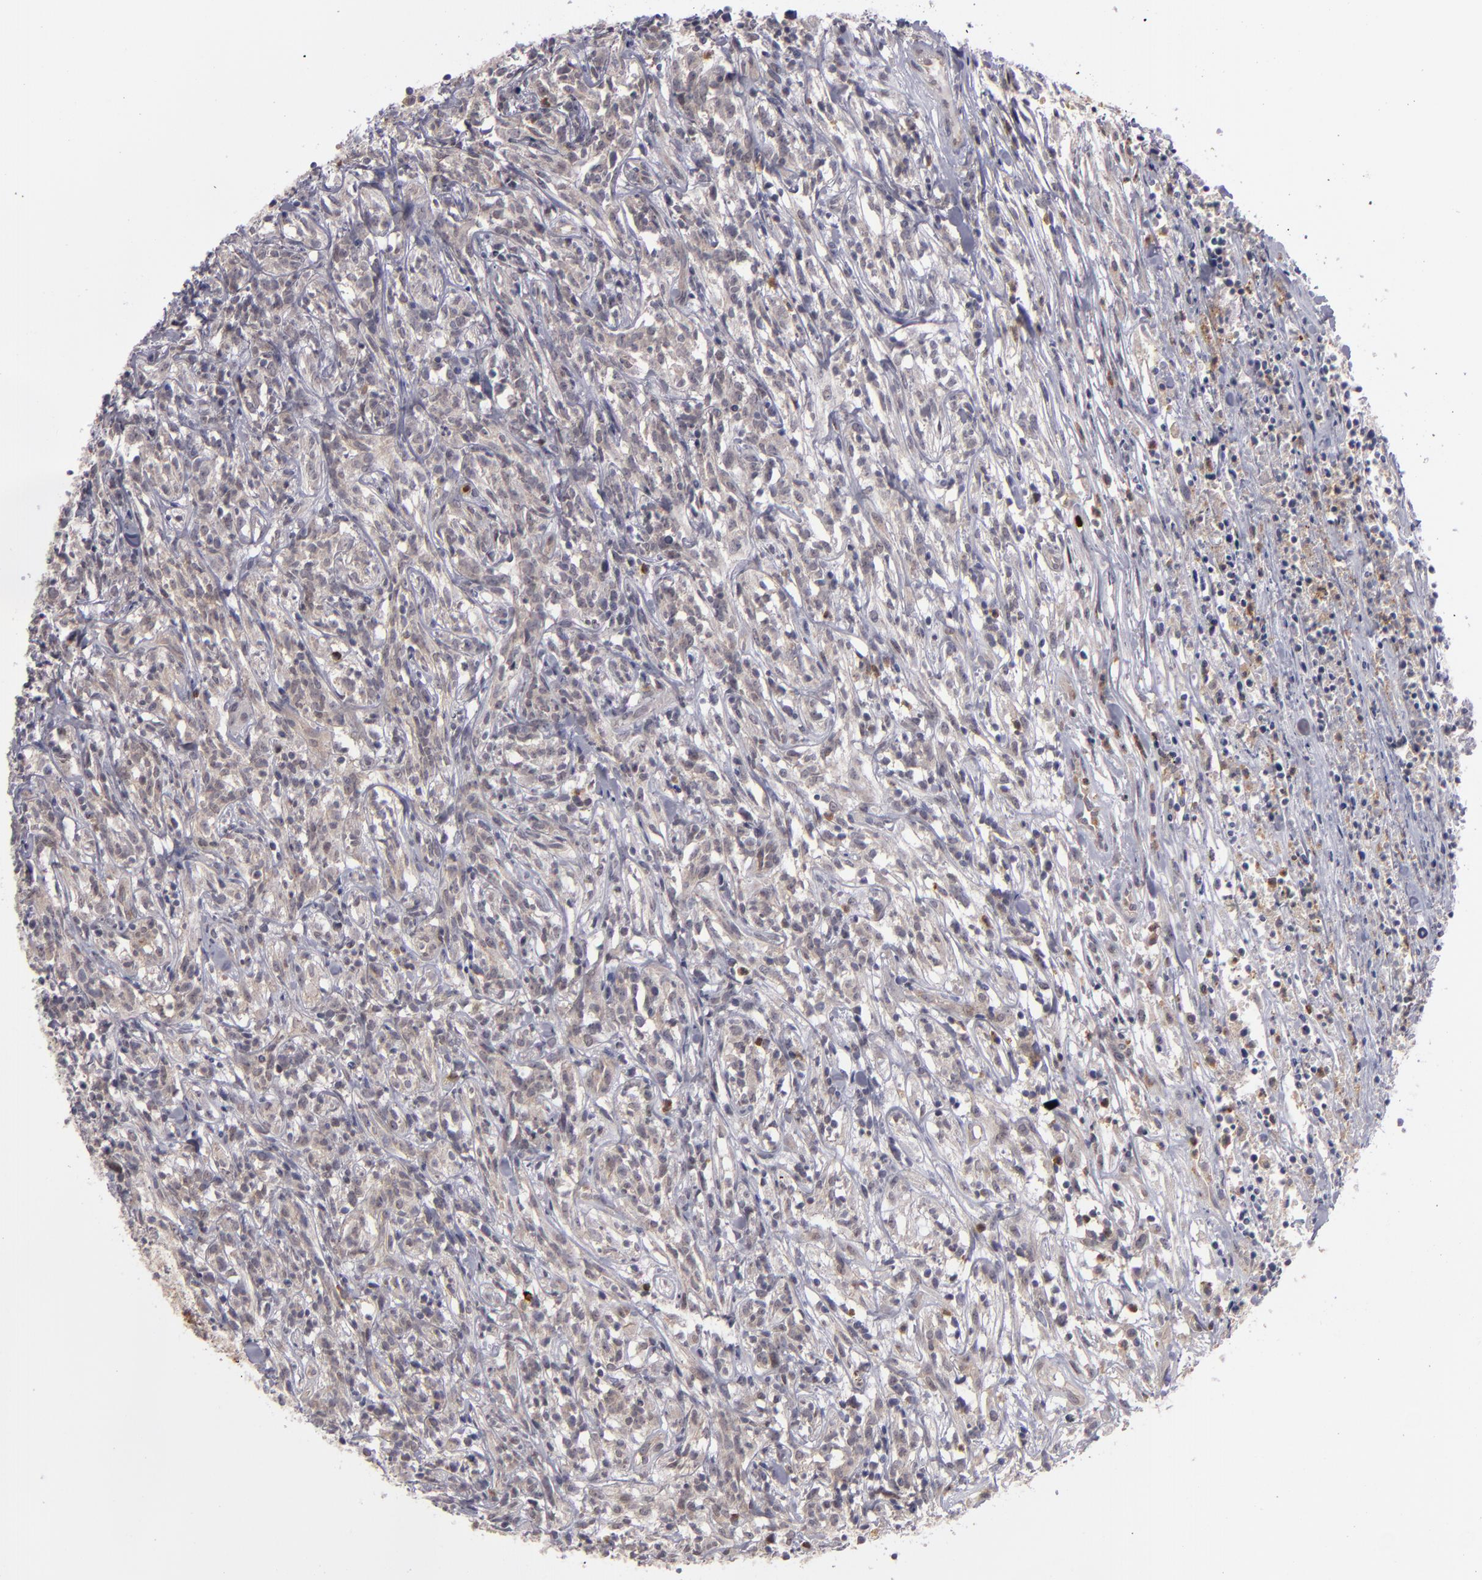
{"staining": {"intensity": "weak", "quantity": "<25%", "location": "nuclear"}, "tissue": "lymphoma", "cell_type": "Tumor cells", "image_type": "cancer", "snomed": [{"axis": "morphology", "description": "Malignant lymphoma, non-Hodgkin's type, High grade"}, {"axis": "topography", "description": "Lymph node"}], "caption": "Immunohistochemical staining of lymphoma demonstrates no significant staining in tumor cells.", "gene": "STX3", "patient": {"sex": "female", "age": 73}}